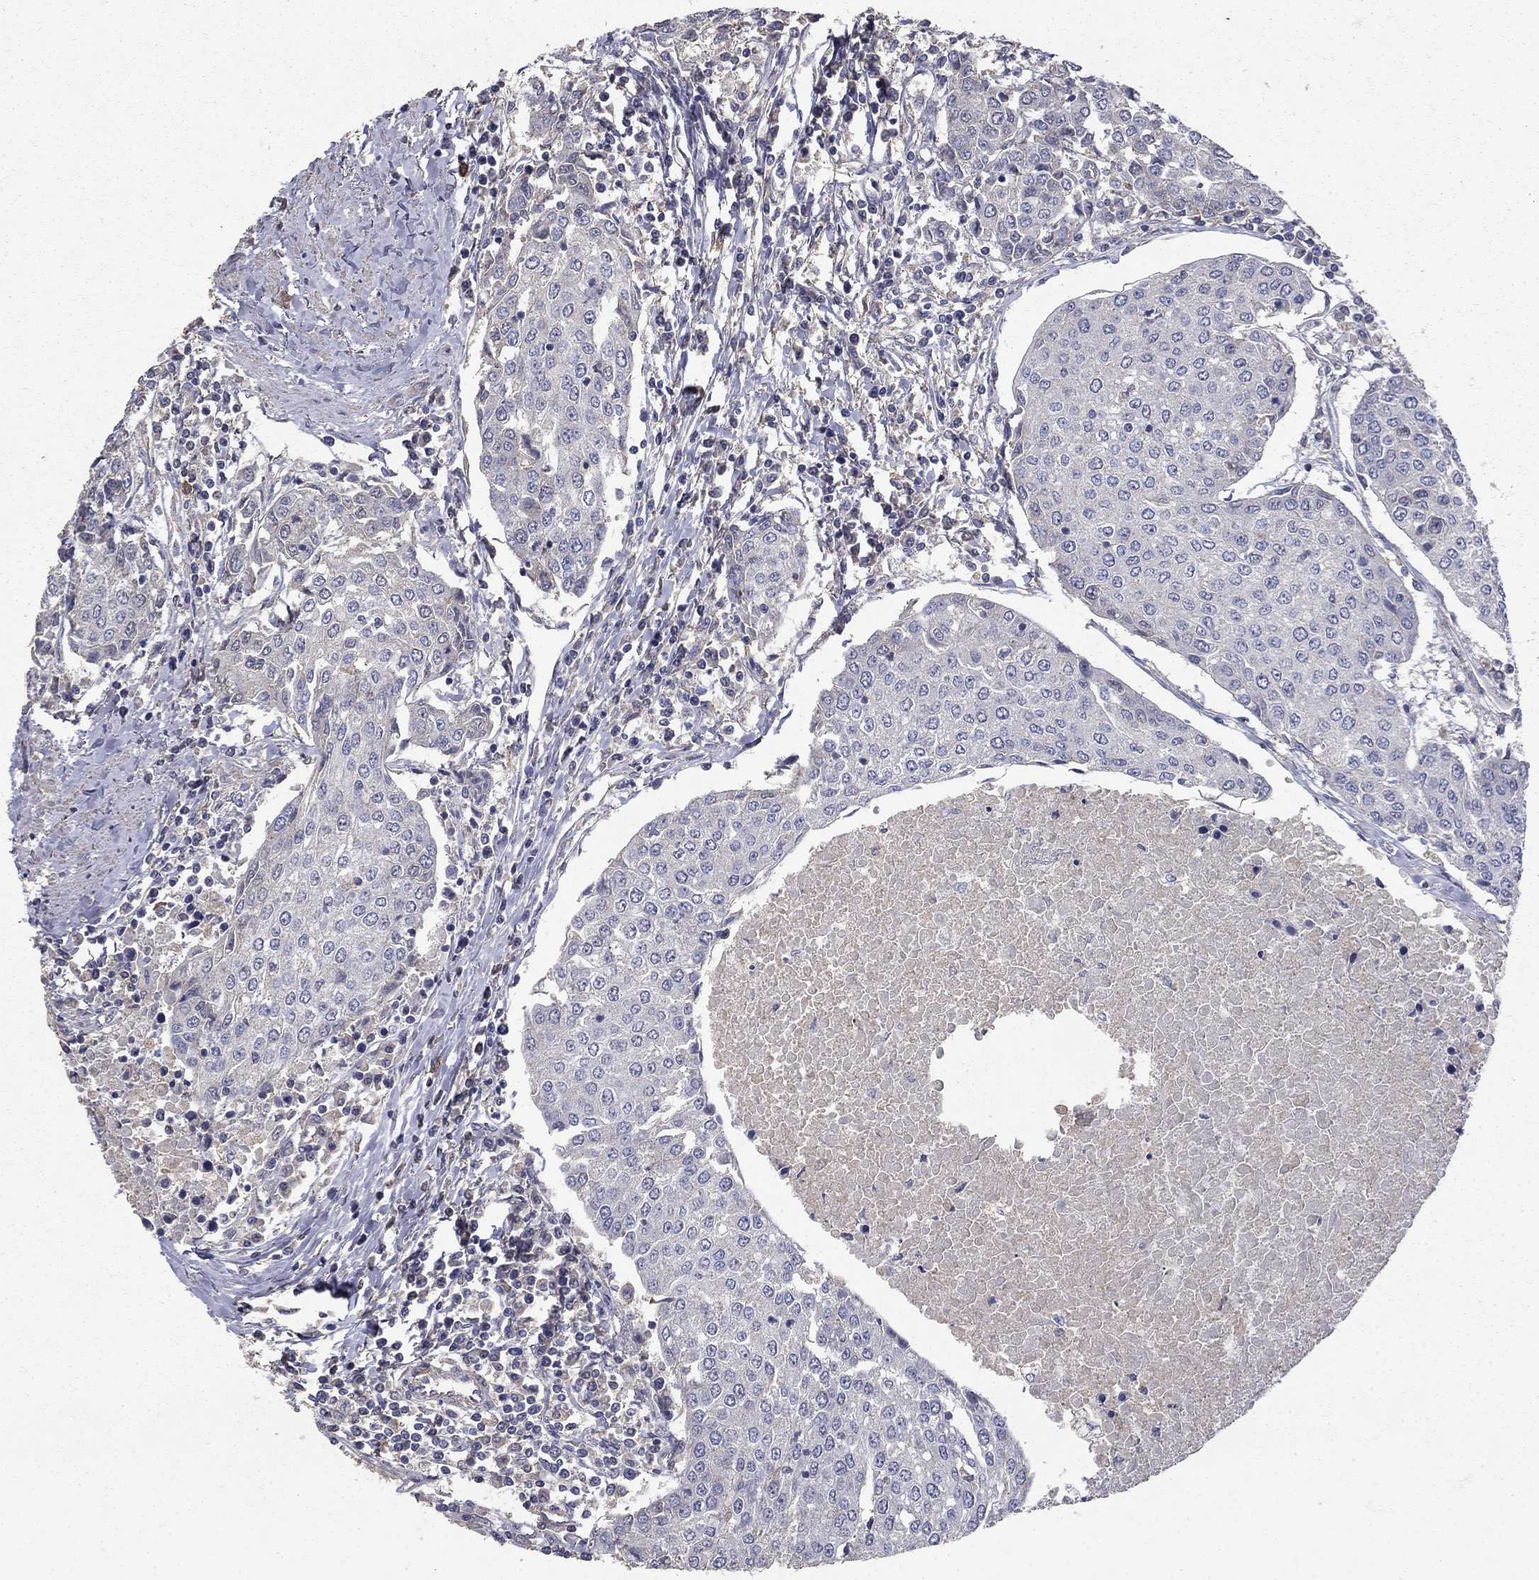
{"staining": {"intensity": "negative", "quantity": "none", "location": "none"}, "tissue": "urothelial cancer", "cell_type": "Tumor cells", "image_type": "cancer", "snomed": [{"axis": "morphology", "description": "Urothelial carcinoma, High grade"}, {"axis": "topography", "description": "Urinary bladder"}], "caption": "Human urothelial cancer stained for a protein using immunohistochemistry (IHC) reveals no staining in tumor cells.", "gene": "MPP2", "patient": {"sex": "female", "age": 85}}